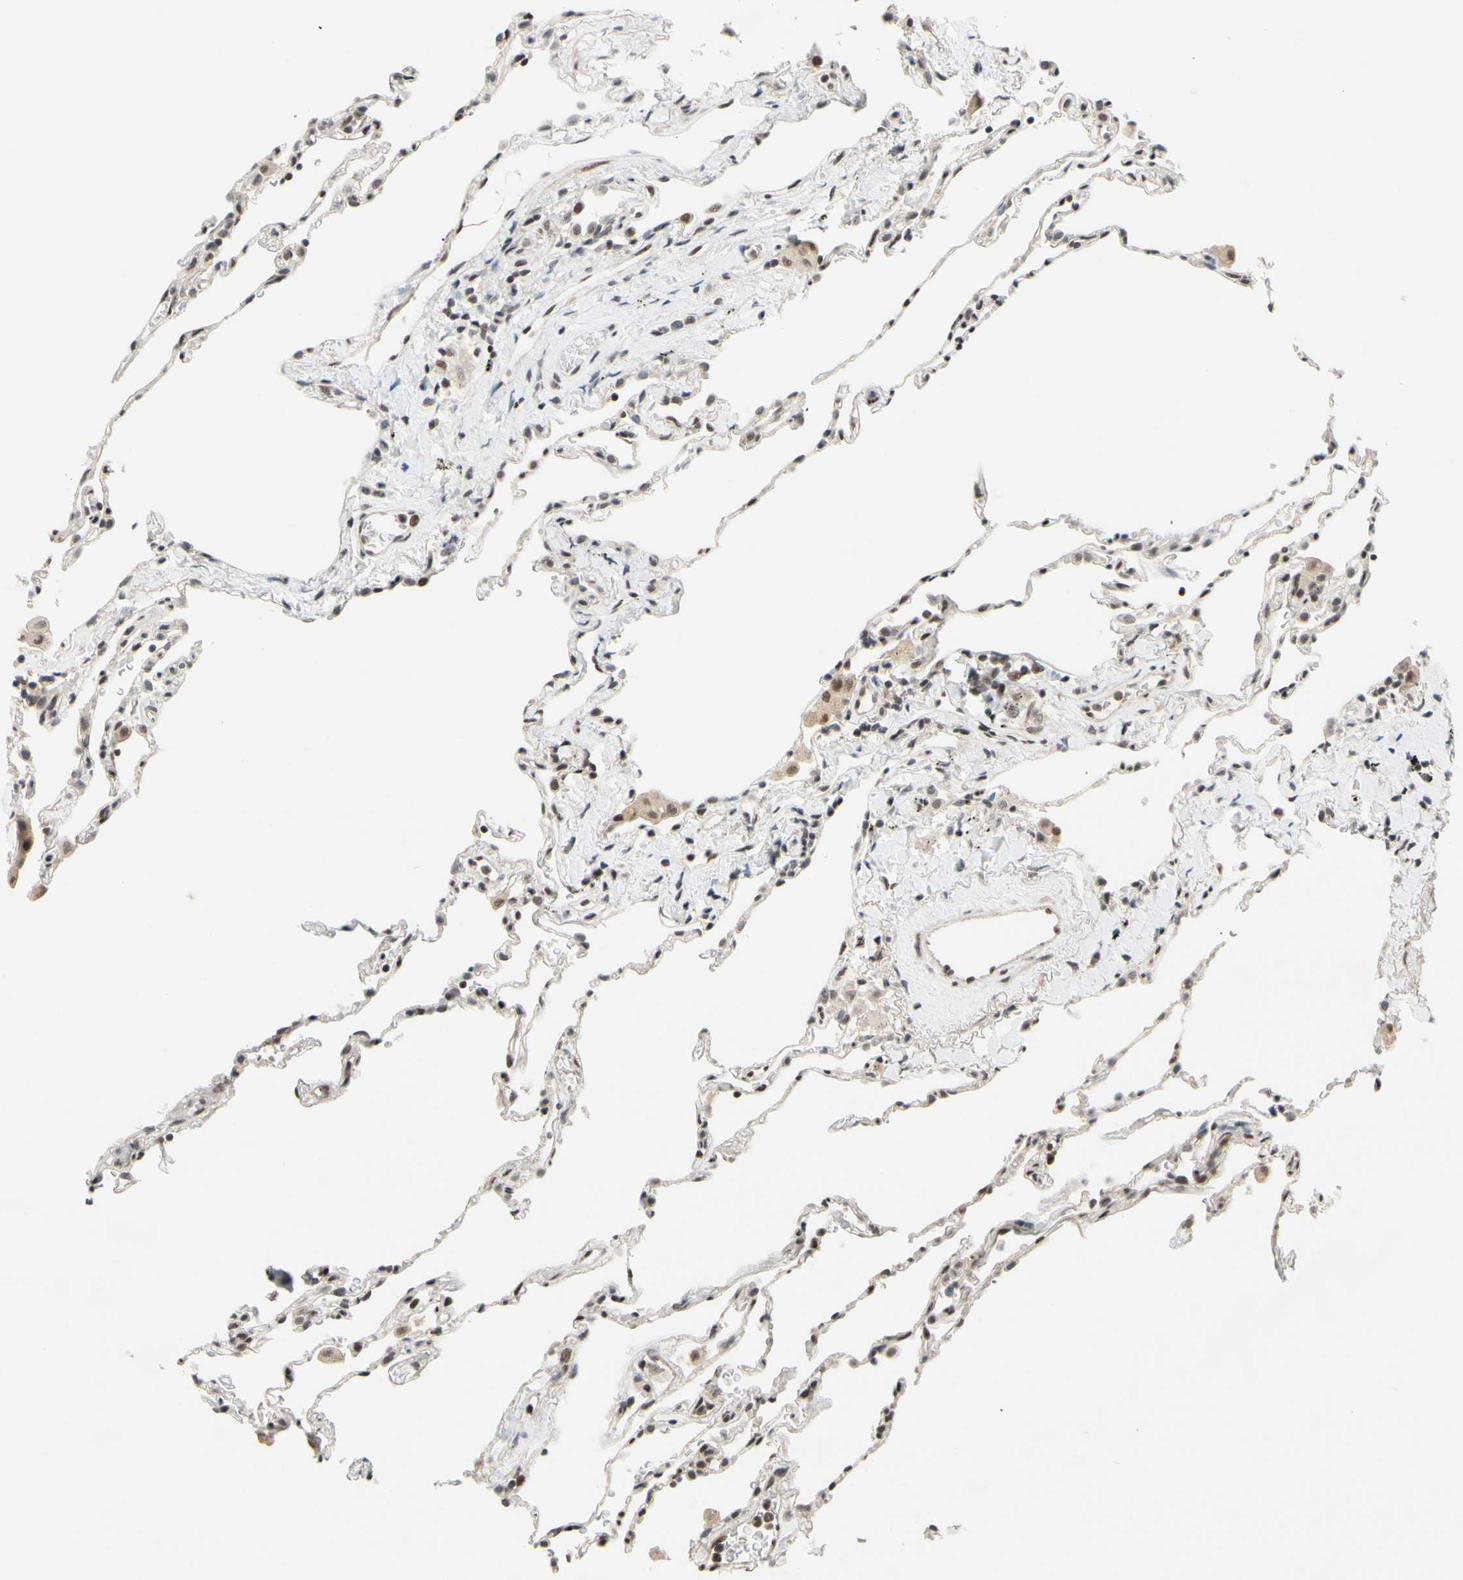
{"staining": {"intensity": "moderate", "quantity": "25%-75%", "location": "nuclear"}, "tissue": "lung", "cell_type": "Alveolar cells", "image_type": "normal", "snomed": [{"axis": "morphology", "description": "Normal tissue, NOS"}, {"axis": "topography", "description": "Lung"}], "caption": "DAB (3,3'-diaminobenzidine) immunohistochemical staining of unremarkable human lung reveals moderate nuclear protein expression in about 25%-75% of alveolar cells. The staining was performed using DAB (3,3'-diaminobenzidine) to visualize the protein expression in brown, while the nuclei were stained in blue with hematoxylin (Magnification: 20x).", "gene": "TAF4", "patient": {"sex": "male", "age": 59}}